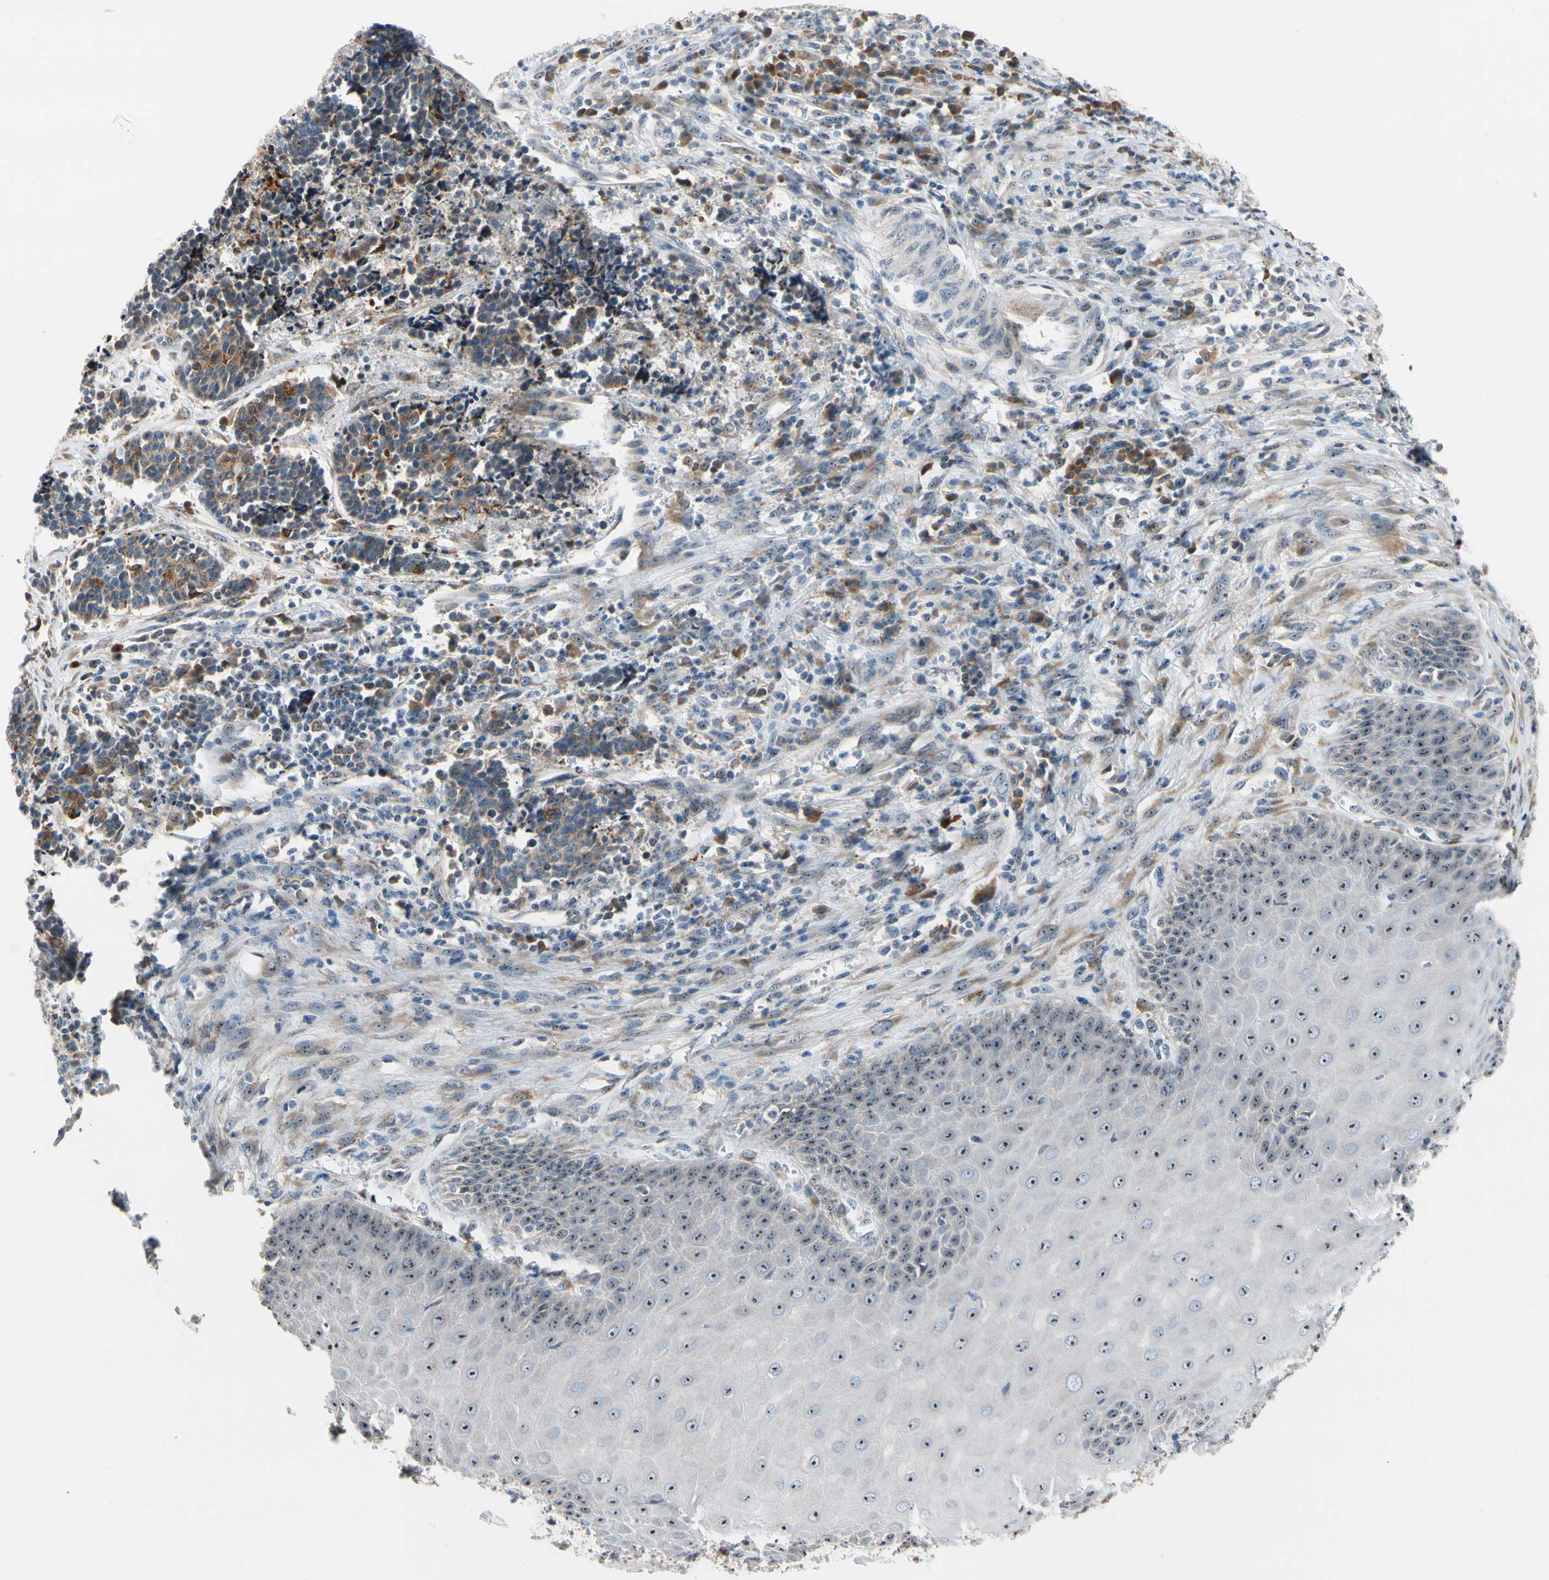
{"staining": {"intensity": "moderate", "quantity": ">75%", "location": "cytoplasmic/membranous"}, "tissue": "cervical cancer", "cell_type": "Tumor cells", "image_type": "cancer", "snomed": [{"axis": "morphology", "description": "Squamous cell carcinoma, NOS"}, {"axis": "topography", "description": "Cervix"}], "caption": "Immunohistochemical staining of human cervical squamous cell carcinoma displays moderate cytoplasmic/membranous protein positivity in about >75% of tumor cells.", "gene": "TMED7", "patient": {"sex": "female", "age": 35}}